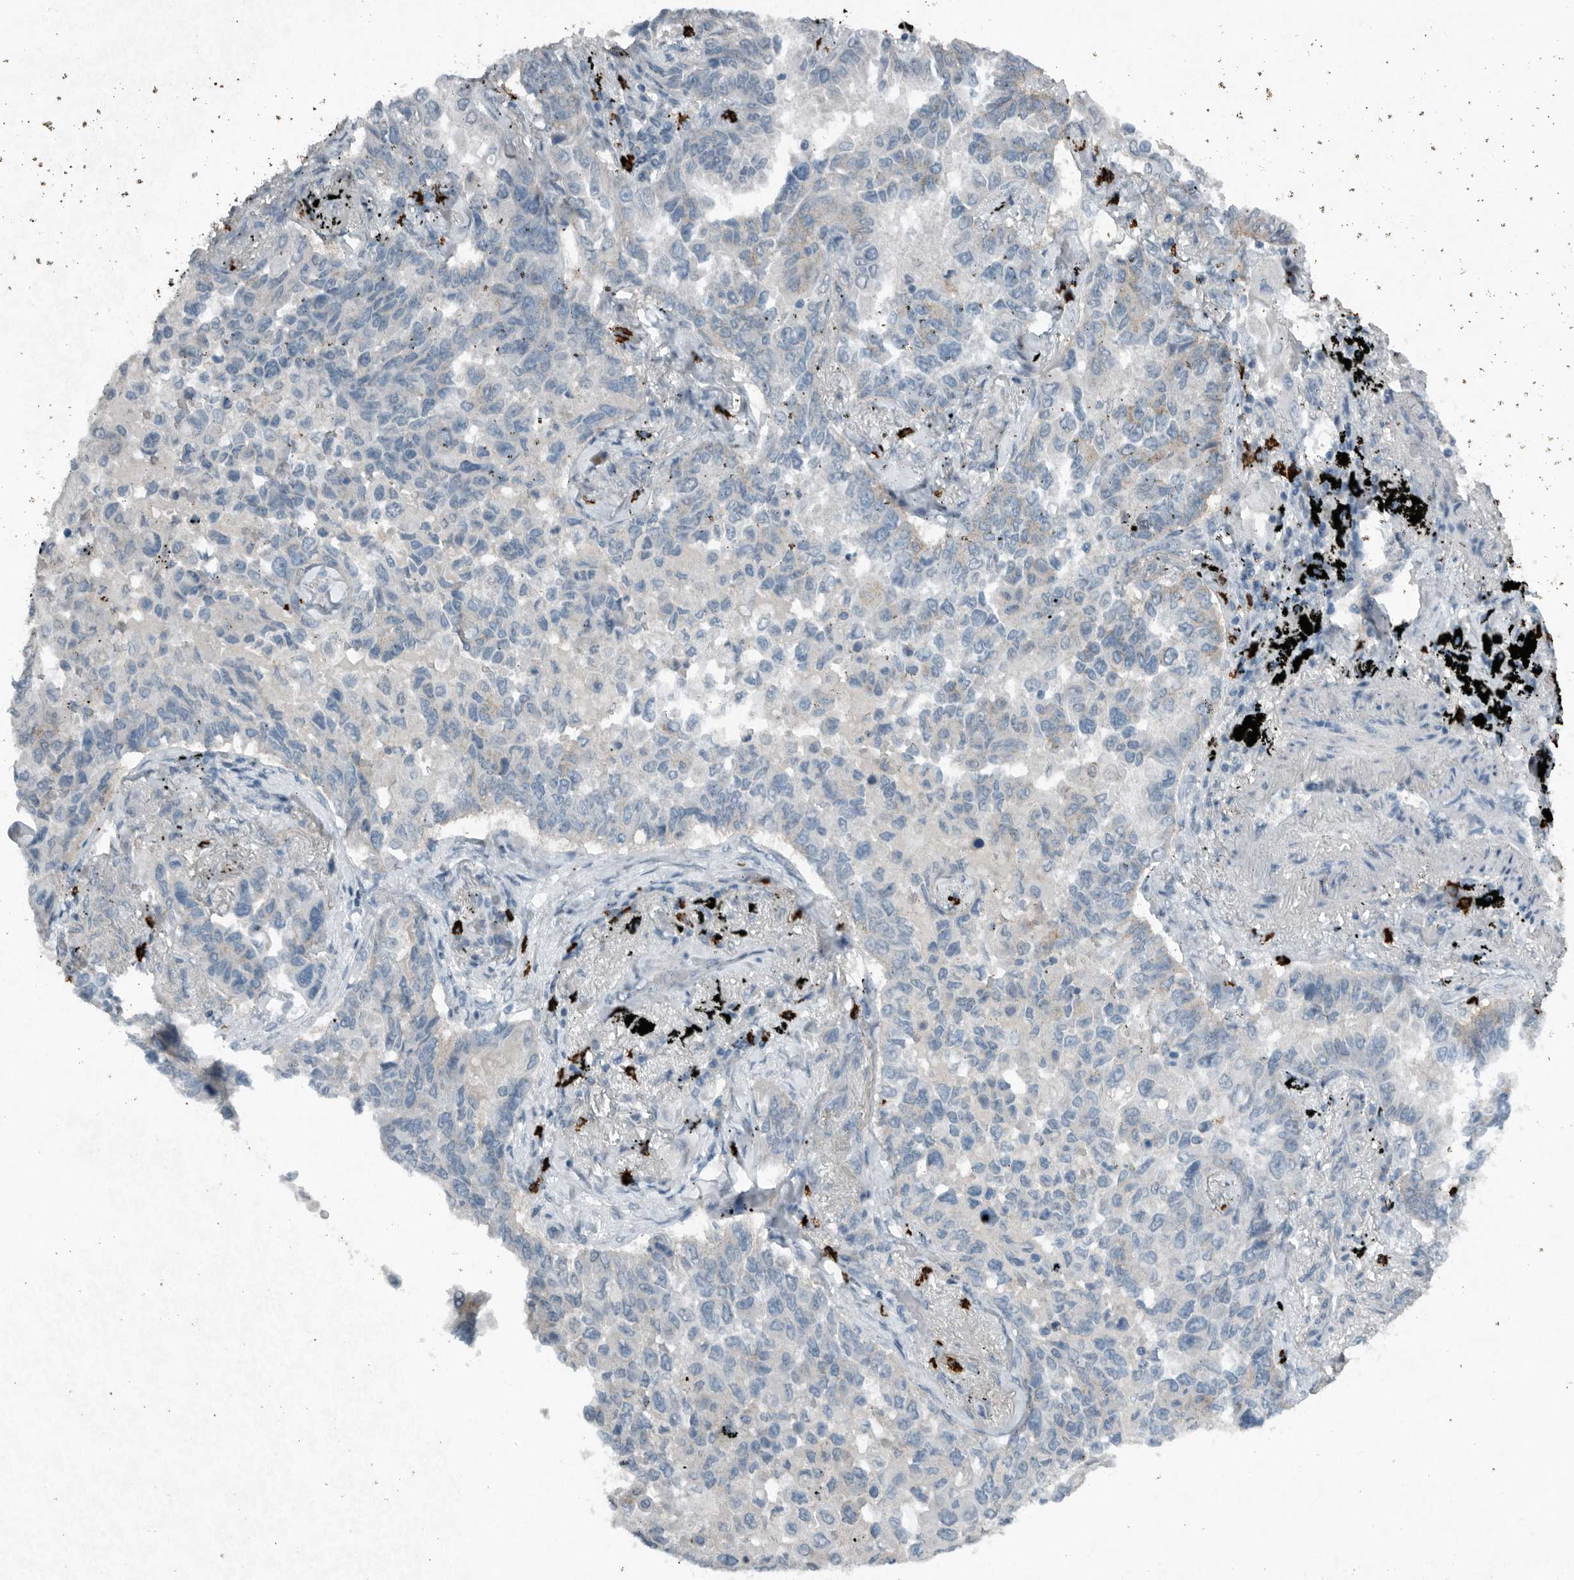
{"staining": {"intensity": "weak", "quantity": "<25%", "location": "cytoplasmic/membranous"}, "tissue": "lung cancer", "cell_type": "Tumor cells", "image_type": "cancer", "snomed": [{"axis": "morphology", "description": "Adenocarcinoma, NOS"}, {"axis": "topography", "description": "Lung"}], "caption": "High magnification brightfield microscopy of lung cancer (adenocarcinoma) stained with DAB (brown) and counterstained with hematoxylin (blue): tumor cells show no significant positivity.", "gene": "IL20", "patient": {"sex": "female", "age": 67}}